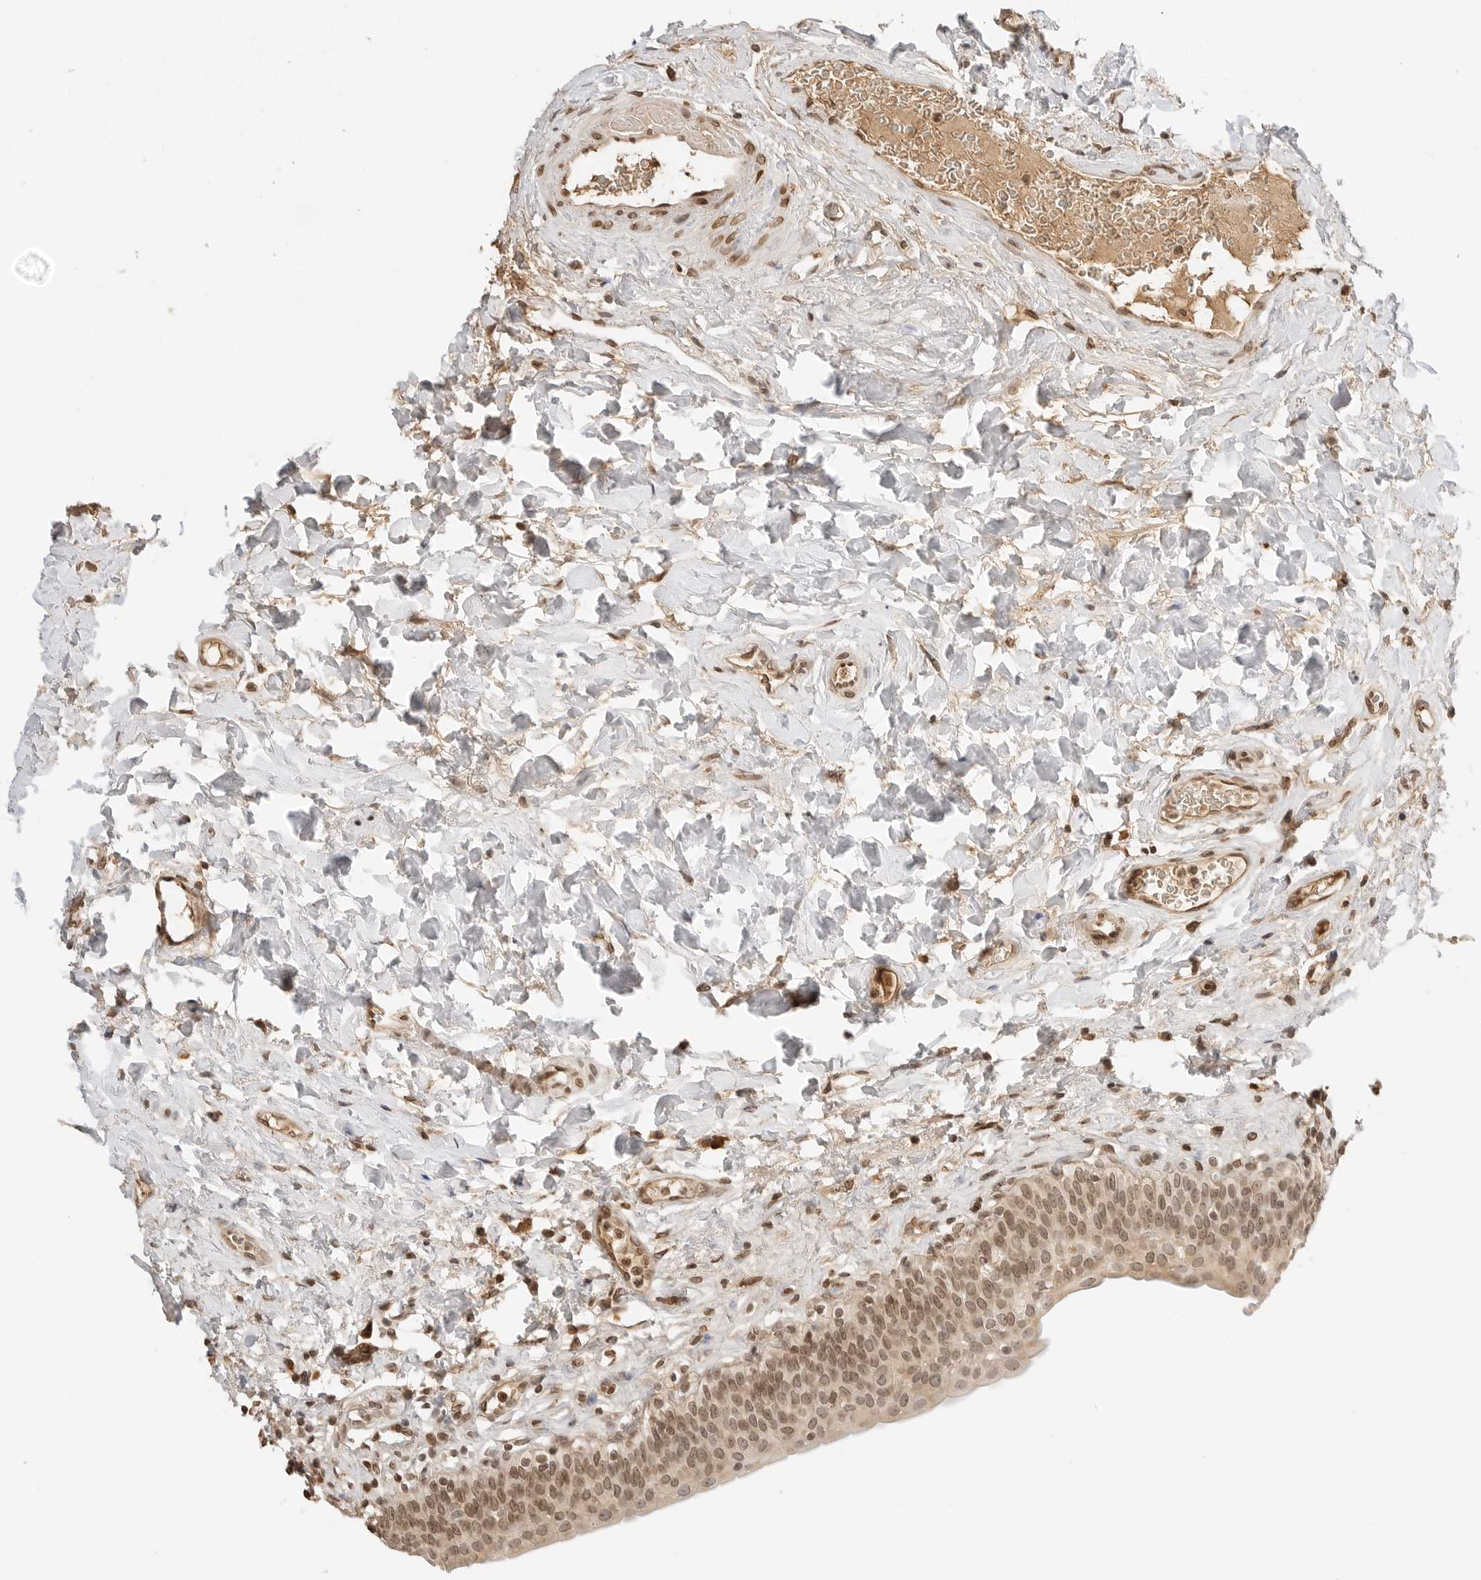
{"staining": {"intensity": "moderate", "quantity": ">75%", "location": "cytoplasmic/membranous,nuclear"}, "tissue": "urinary bladder", "cell_type": "Urothelial cells", "image_type": "normal", "snomed": [{"axis": "morphology", "description": "Normal tissue, NOS"}, {"axis": "topography", "description": "Urinary bladder"}], "caption": "Immunohistochemistry (IHC) micrograph of benign urinary bladder: urinary bladder stained using immunohistochemistry (IHC) demonstrates medium levels of moderate protein expression localized specifically in the cytoplasmic/membranous,nuclear of urothelial cells, appearing as a cytoplasmic/membranous,nuclear brown color.", "gene": "POLH", "patient": {"sex": "male", "age": 83}}